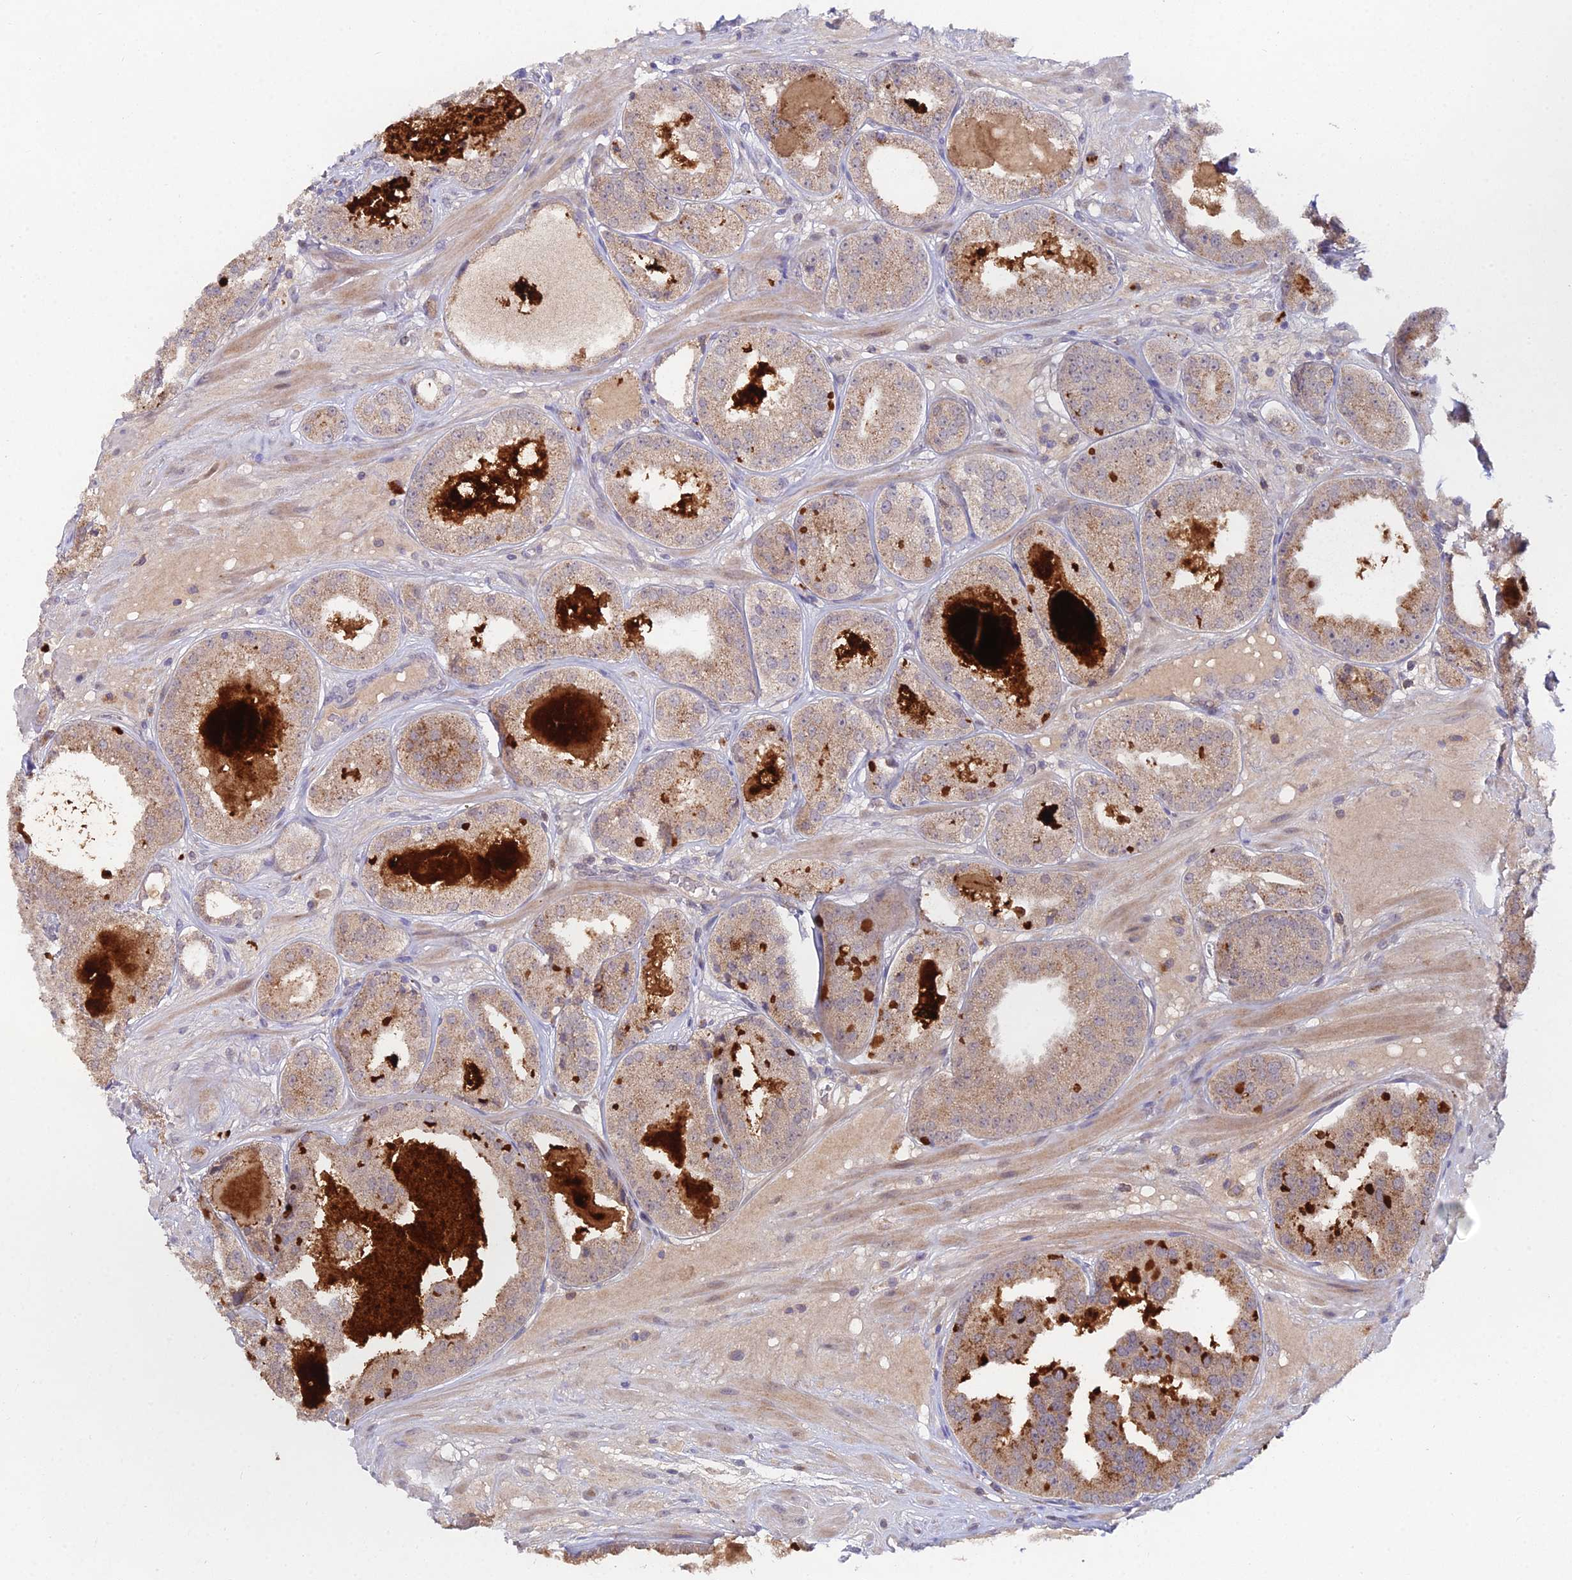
{"staining": {"intensity": "moderate", "quantity": ">75%", "location": "cytoplasmic/membranous"}, "tissue": "prostate cancer", "cell_type": "Tumor cells", "image_type": "cancer", "snomed": [{"axis": "morphology", "description": "Adenocarcinoma, High grade"}, {"axis": "topography", "description": "Prostate"}], "caption": "Moderate cytoplasmic/membranous protein expression is present in about >75% of tumor cells in prostate cancer.", "gene": "WDR43", "patient": {"sex": "male", "age": 63}}